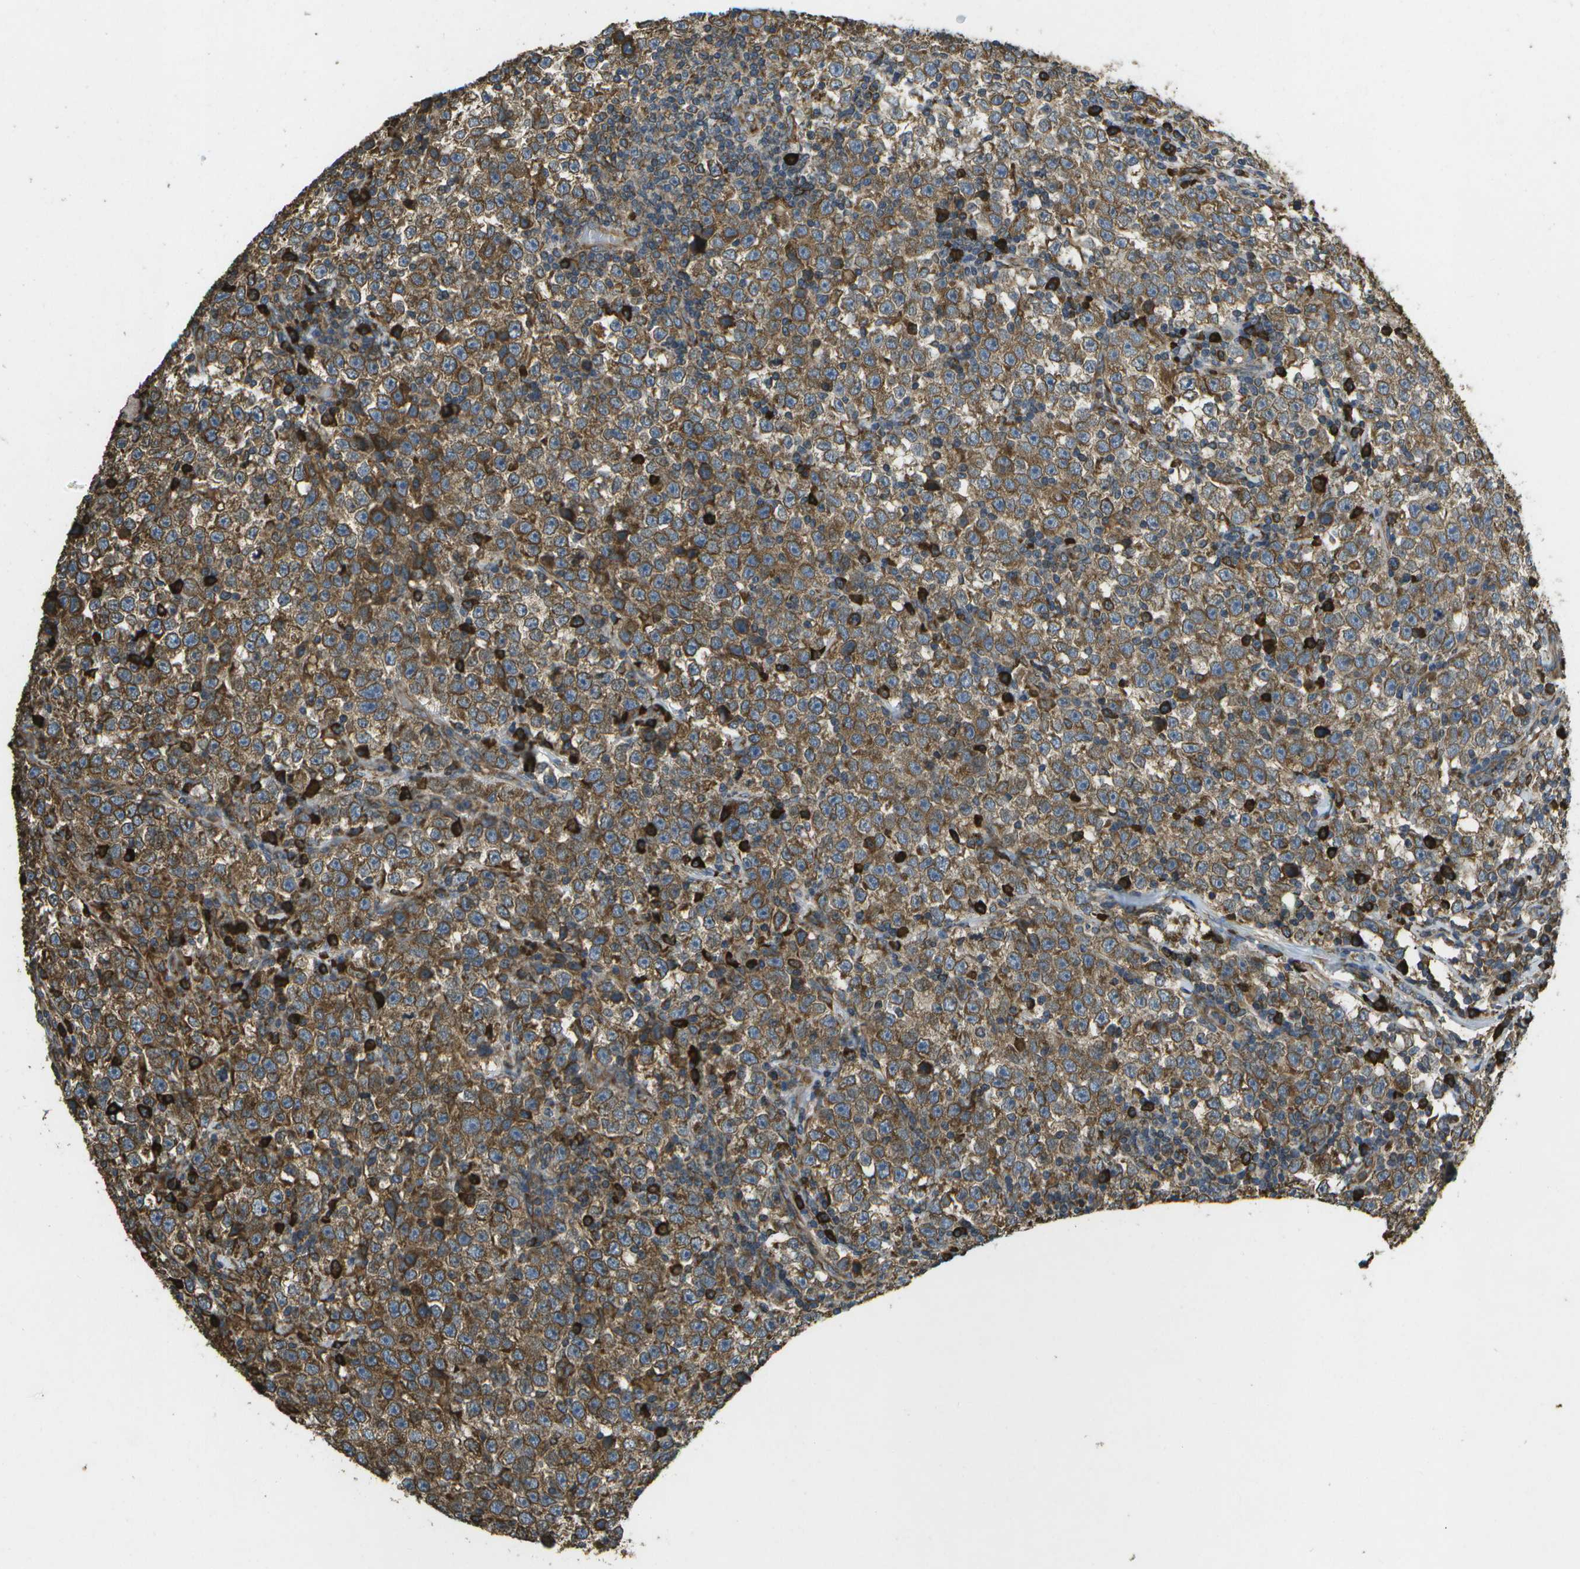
{"staining": {"intensity": "moderate", "quantity": ">75%", "location": "cytoplasmic/membranous"}, "tissue": "testis cancer", "cell_type": "Tumor cells", "image_type": "cancer", "snomed": [{"axis": "morphology", "description": "Seminoma, NOS"}, {"axis": "topography", "description": "Testis"}], "caption": "DAB immunohistochemical staining of testis cancer (seminoma) reveals moderate cytoplasmic/membranous protein staining in approximately >75% of tumor cells.", "gene": "PDIA4", "patient": {"sex": "male", "age": 43}}